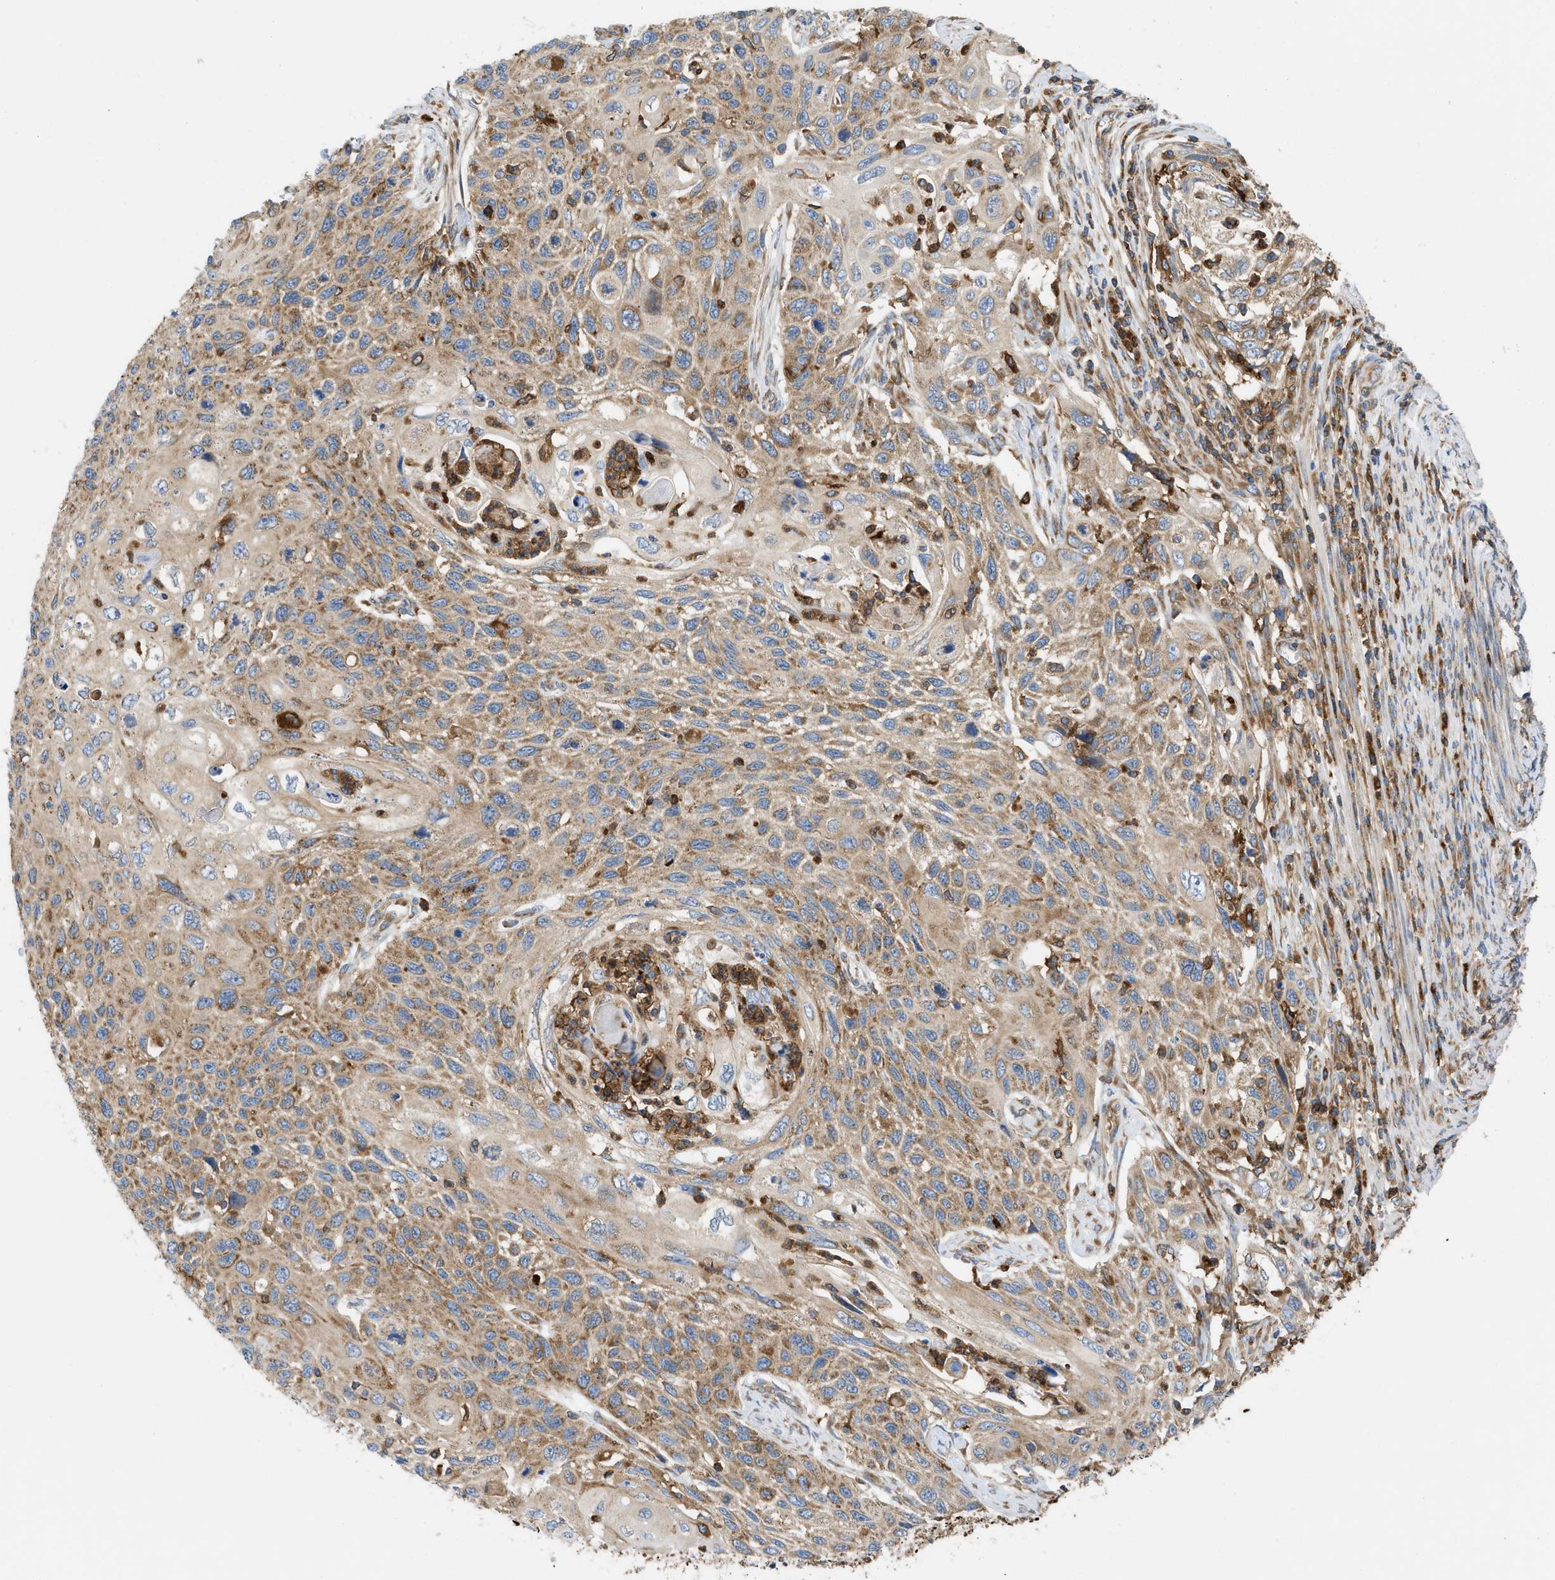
{"staining": {"intensity": "moderate", "quantity": ">75%", "location": "cytoplasmic/membranous"}, "tissue": "cervical cancer", "cell_type": "Tumor cells", "image_type": "cancer", "snomed": [{"axis": "morphology", "description": "Squamous cell carcinoma, NOS"}, {"axis": "topography", "description": "Cervix"}], "caption": "A brown stain labels moderate cytoplasmic/membranous staining of a protein in human squamous cell carcinoma (cervical) tumor cells.", "gene": "GPAT4", "patient": {"sex": "female", "age": 70}}